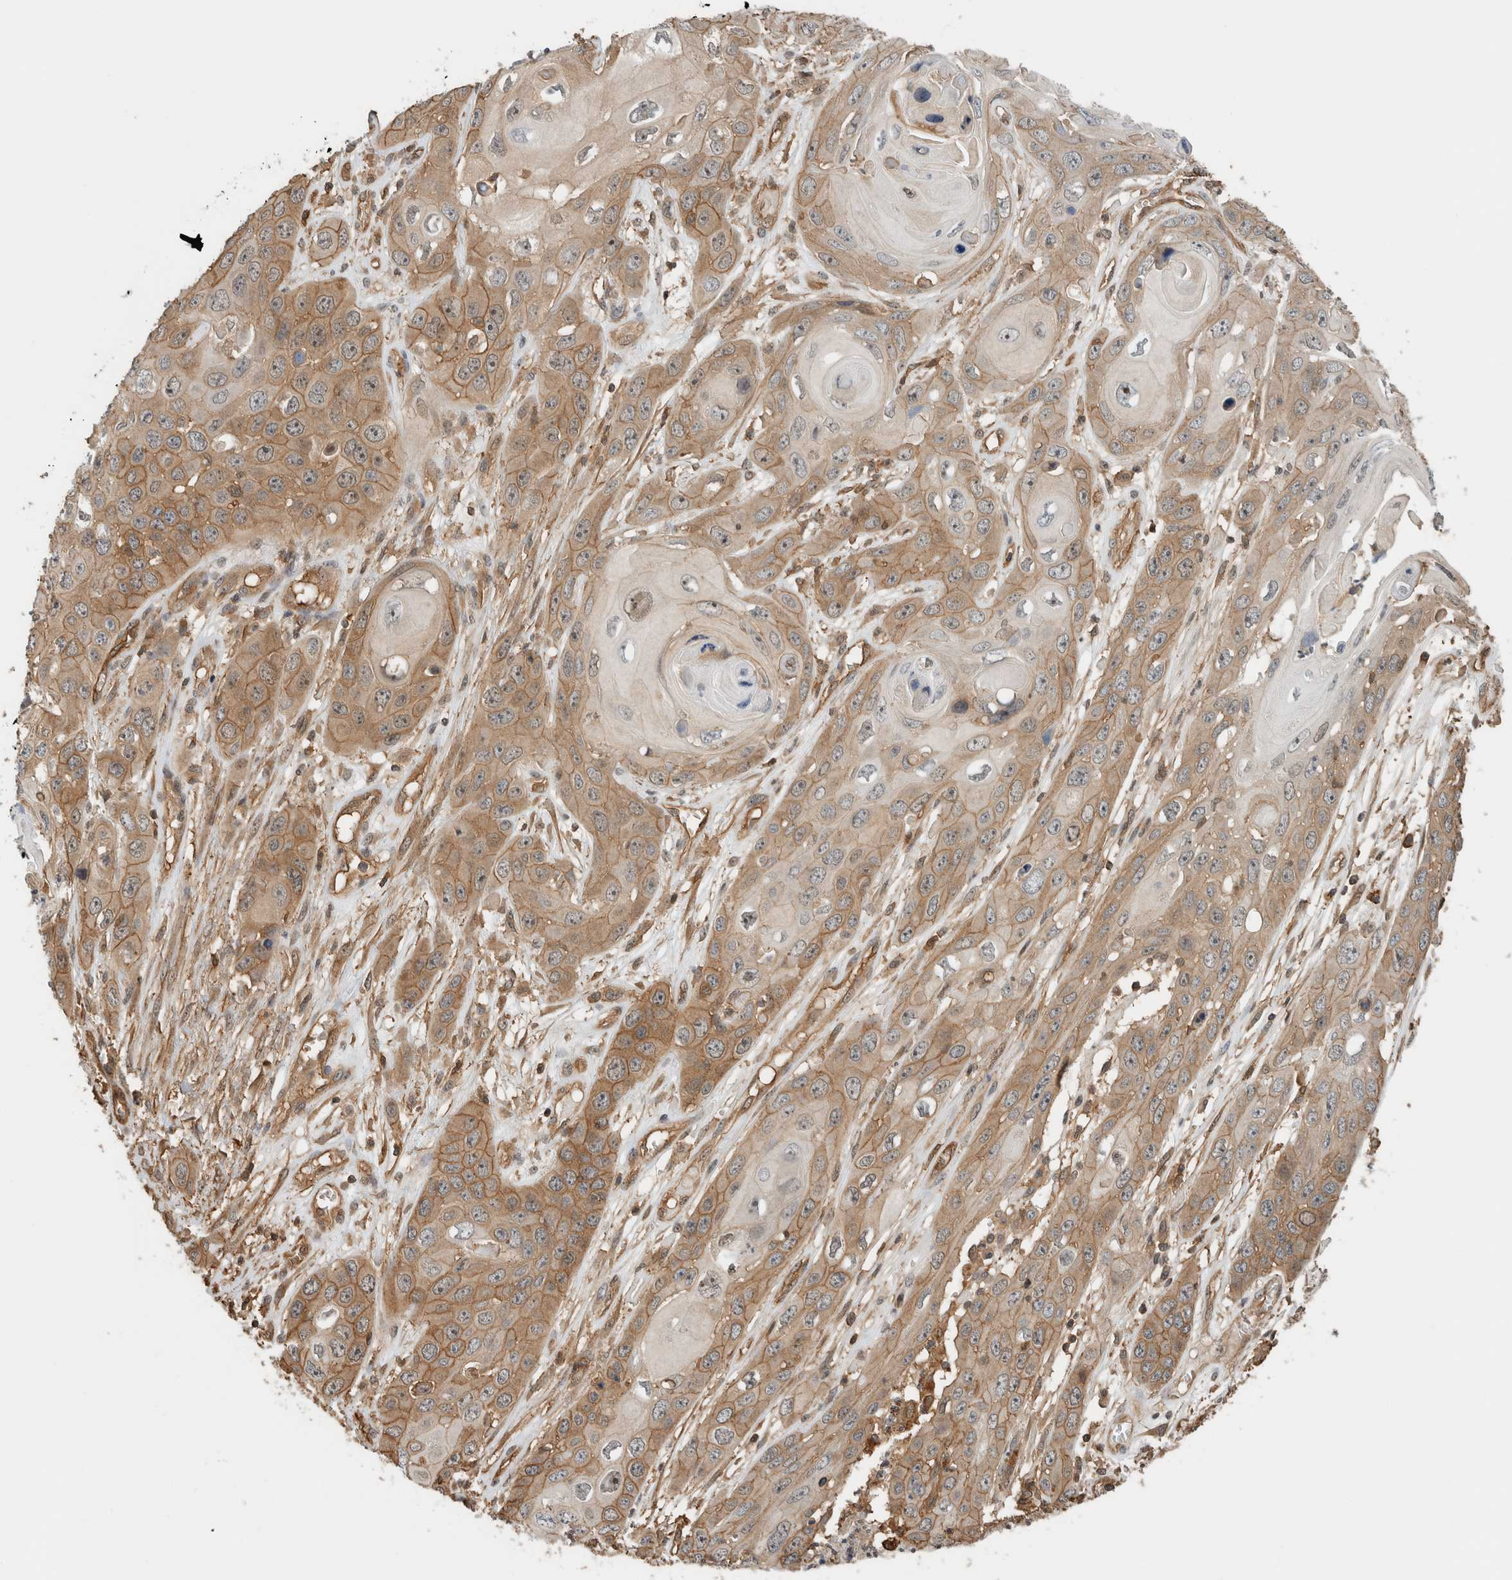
{"staining": {"intensity": "moderate", "quantity": ">75%", "location": "cytoplasmic/membranous"}, "tissue": "skin cancer", "cell_type": "Tumor cells", "image_type": "cancer", "snomed": [{"axis": "morphology", "description": "Squamous cell carcinoma, NOS"}, {"axis": "topography", "description": "Skin"}], "caption": "Protein staining of skin cancer (squamous cell carcinoma) tissue demonstrates moderate cytoplasmic/membranous staining in about >75% of tumor cells. (brown staining indicates protein expression, while blue staining denotes nuclei).", "gene": "PFDN4", "patient": {"sex": "male", "age": 55}}